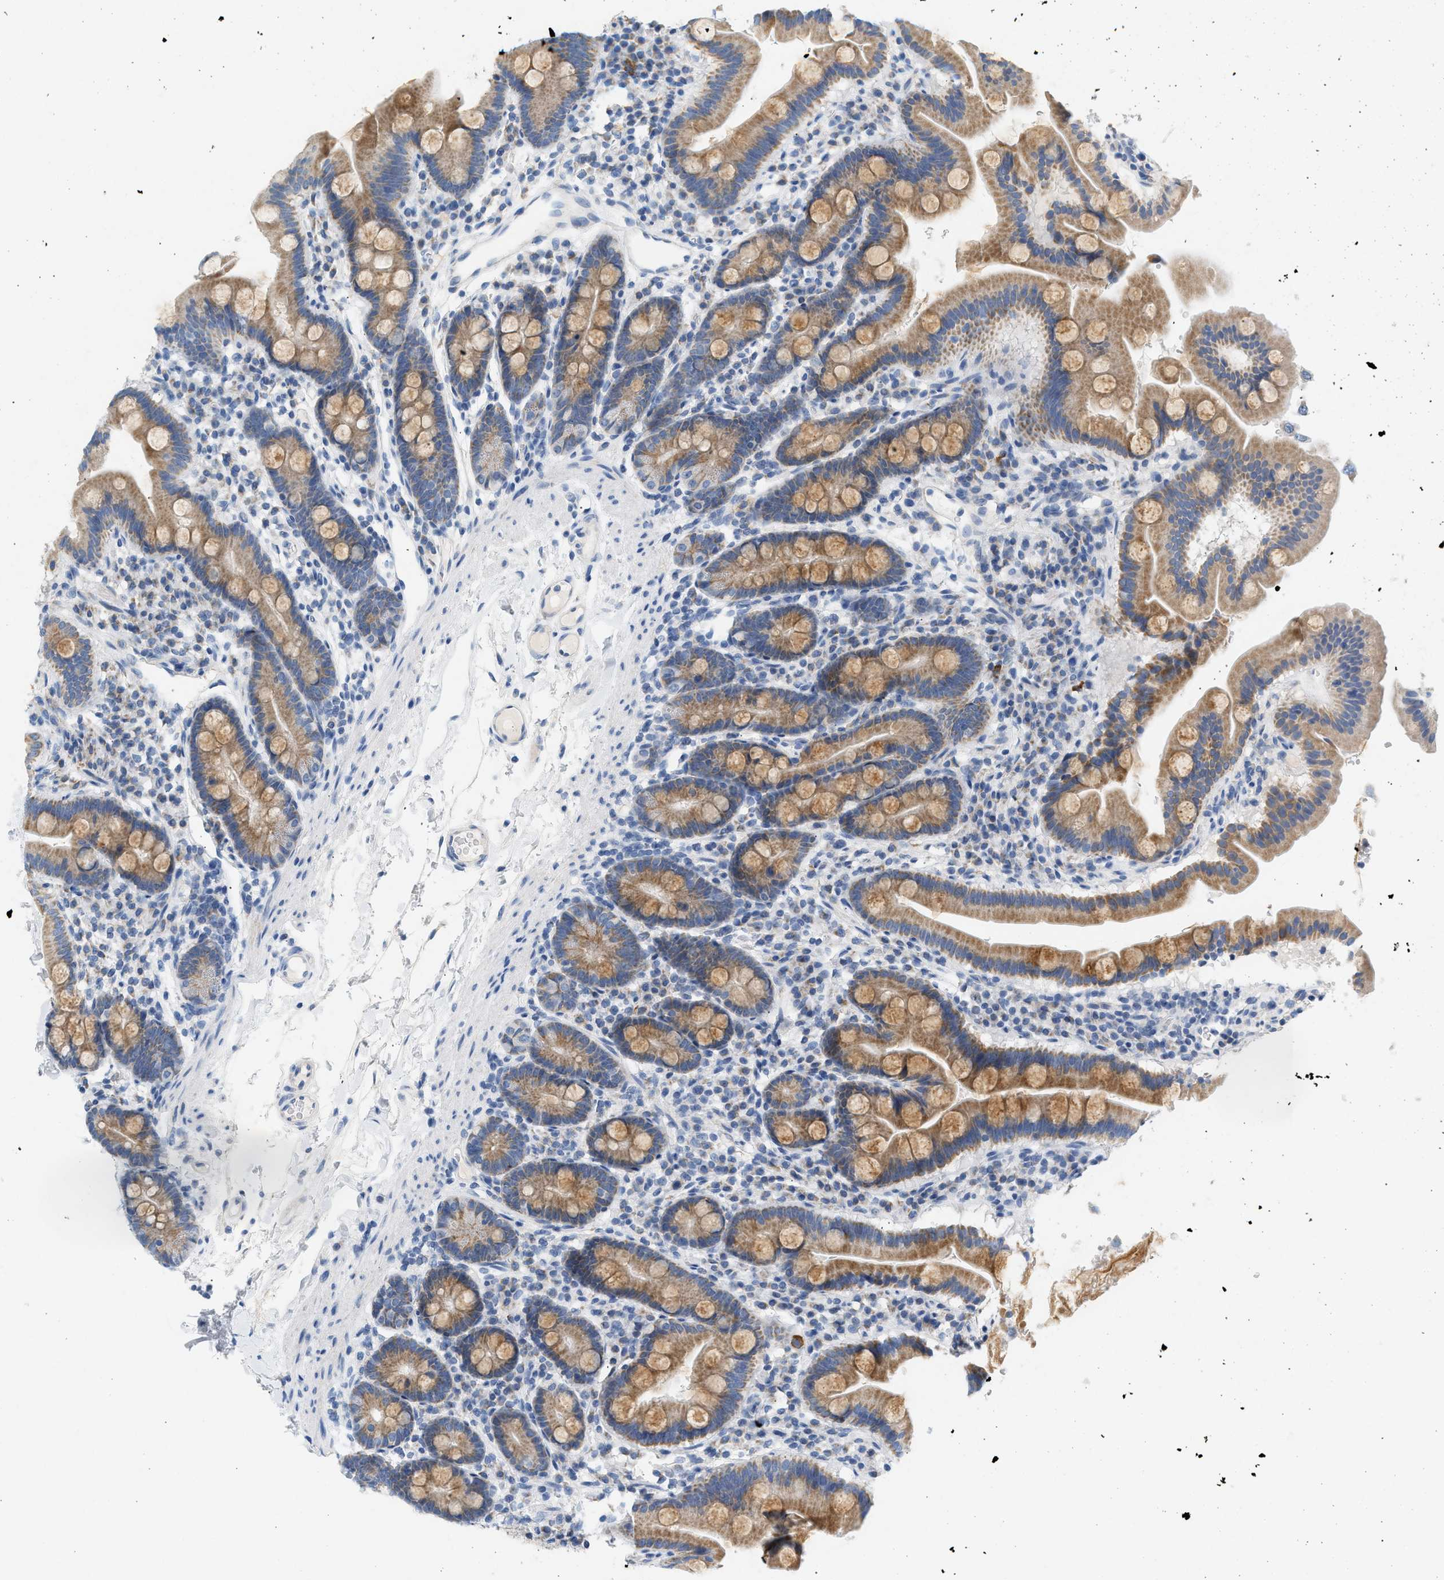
{"staining": {"intensity": "moderate", "quantity": ">75%", "location": "cytoplasmic/membranous"}, "tissue": "duodenum", "cell_type": "Glandular cells", "image_type": "normal", "snomed": [{"axis": "morphology", "description": "Normal tissue, NOS"}, {"axis": "topography", "description": "Duodenum"}], "caption": "DAB (3,3'-diaminobenzidine) immunohistochemical staining of benign duodenum exhibits moderate cytoplasmic/membranous protein positivity in about >75% of glandular cells.", "gene": "NDUFS8", "patient": {"sex": "male", "age": 50}}